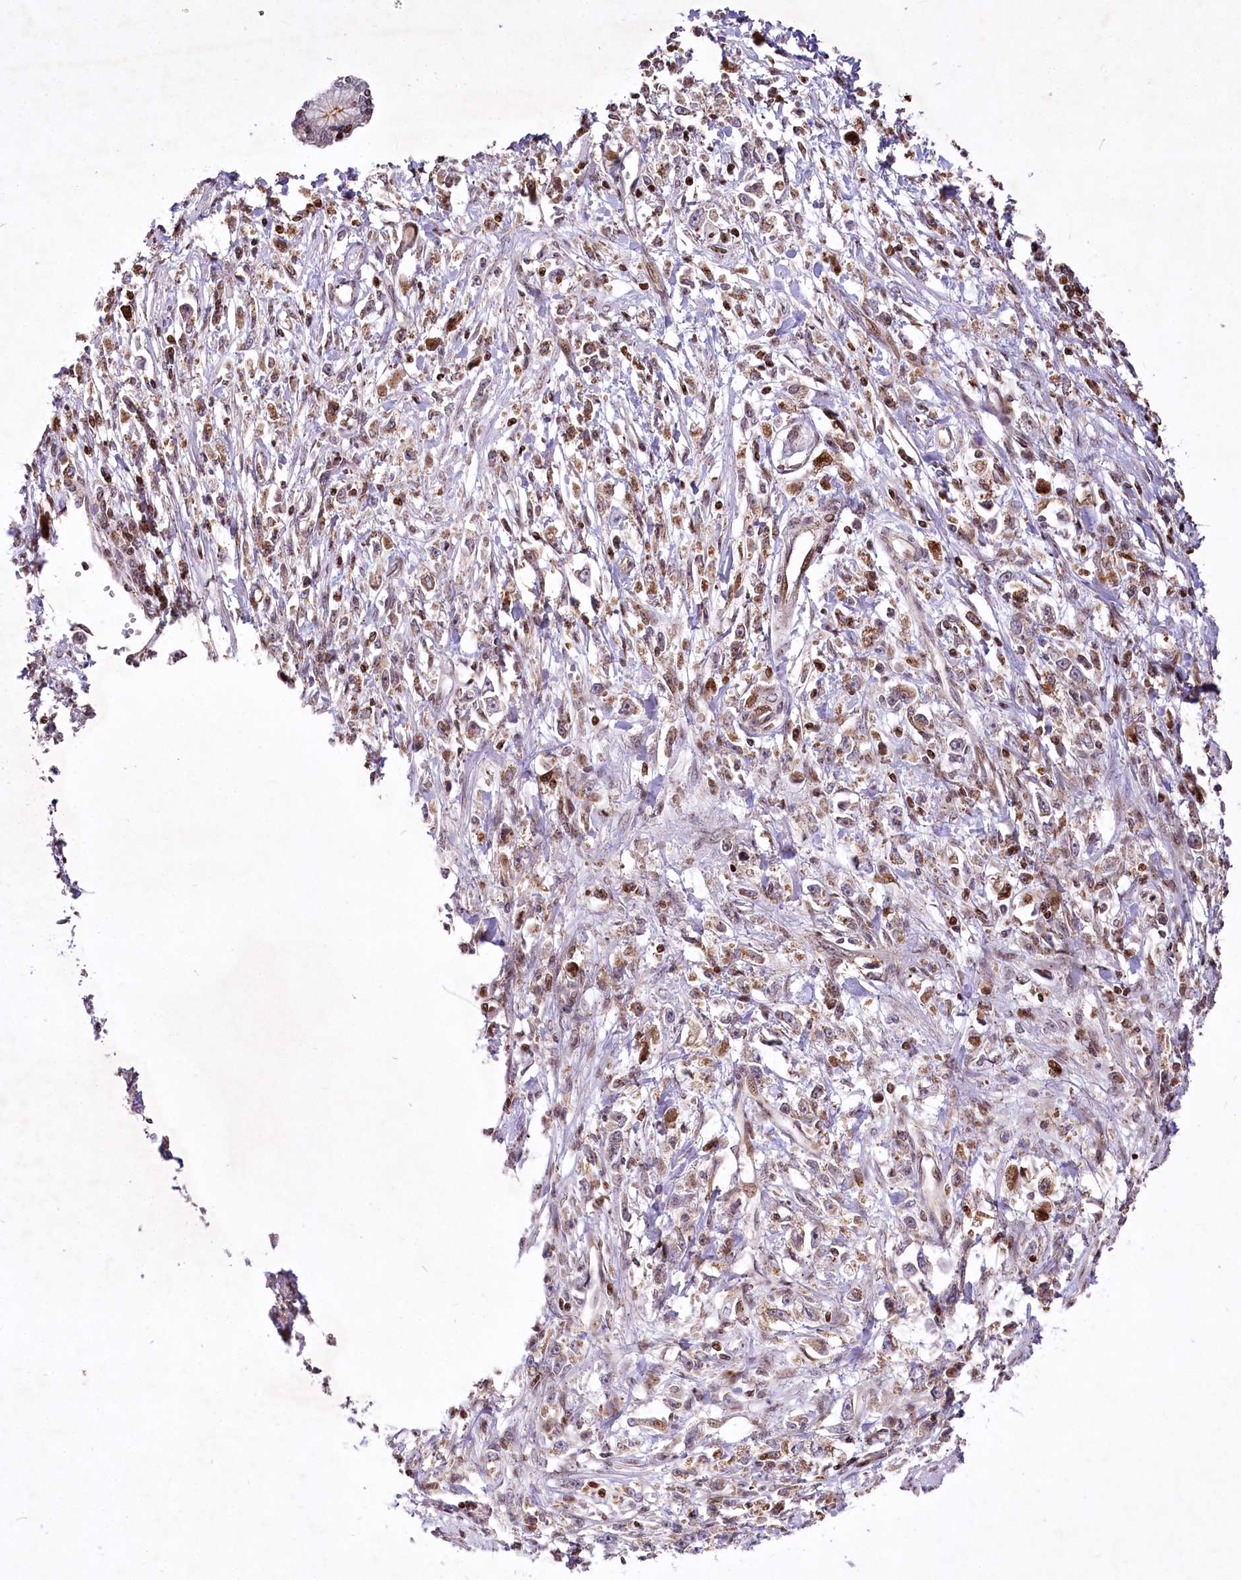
{"staining": {"intensity": "moderate", "quantity": ">75%", "location": "cytoplasmic/membranous"}, "tissue": "stomach cancer", "cell_type": "Tumor cells", "image_type": "cancer", "snomed": [{"axis": "morphology", "description": "Adenocarcinoma, NOS"}, {"axis": "topography", "description": "Stomach"}], "caption": "Stomach cancer (adenocarcinoma) tissue reveals moderate cytoplasmic/membranous positivity in about >75% of tumor cells, visualized by immunohistochemistry. The staining was performed using DAB, with brown indicating positive protein expression. Nuclei are stained blue with hematoxylin.", "gene": "ZFYVE27", "patient": {"sex": "female", "age": 59}}